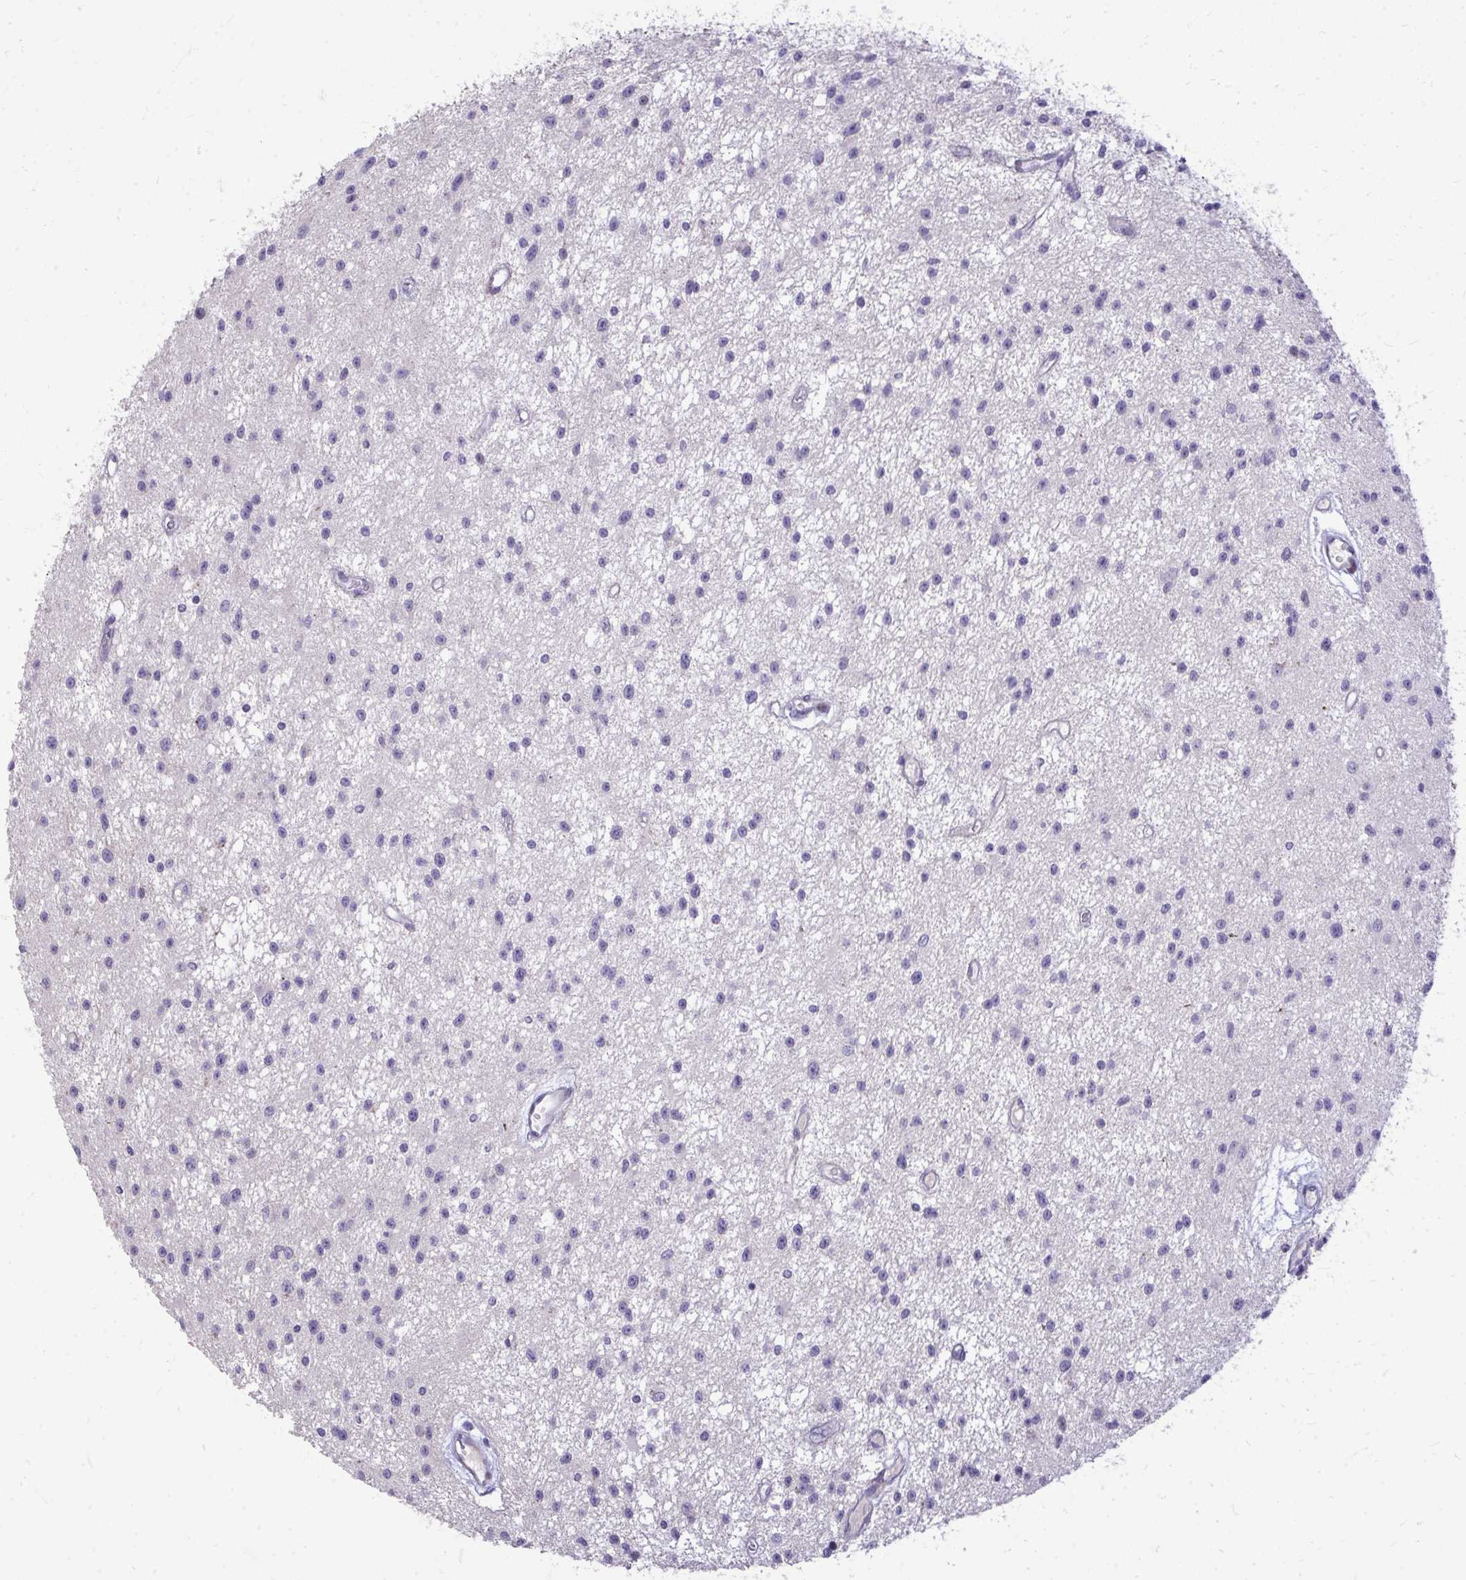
{"staining": {"intensity": "negative", "quantity": "none", "location": "none"}, "tissue": "glioma", "cell_type": "Tumor cells", "image_type": "cancer", "snomed": [{"axis": "morphology", "description": "Glioma, malignant, Low grade"}, {"axis": "topography", "description": "Brain"}], "caption": "Protein analysis of glioma reveals no significant expression in tumor cells. The staining is performed using DAB brown chromogen with nuclei counter-stained in using hematoxylin.", "gene": "DLX4", "patient": {"sex": "male", "age": 43}}